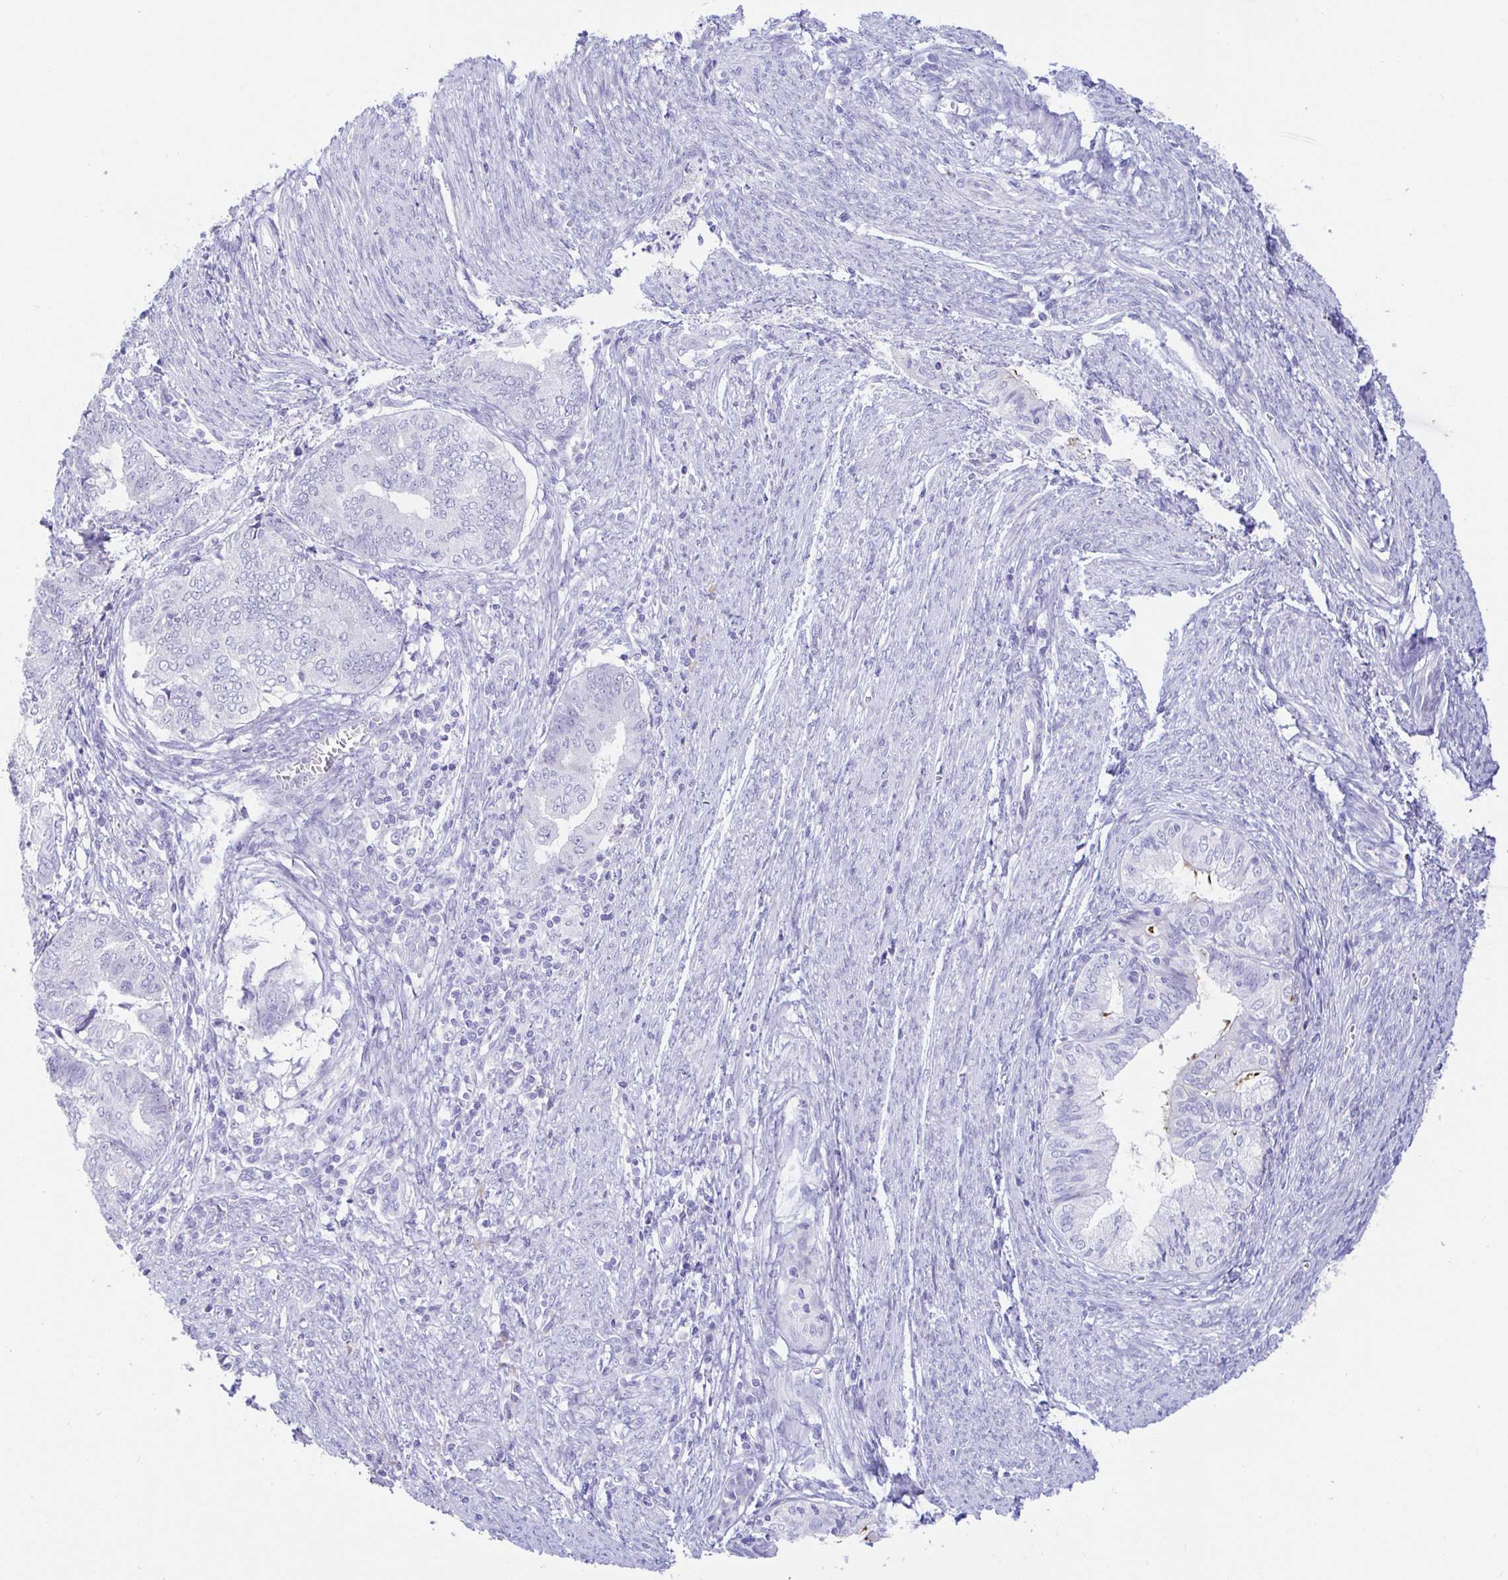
{"staining": {"intensity": "negative", "quantity": "none", "location": "none"}, "tissue": "endometrial cancer", "cell_type": "Tumor cells", "image_type": "cancer", "snomed": [{"axis": "morphology", "description": "Adenocarcinoma, NOS"}, {"axis": "topography", "description": "Endometrium"}], "caption": "DAB immunohistochemical staining of endometrial cancer (adenocarcinoma) exhibits no significant expression in tumor cells.", "gene": "PINLYP", "patient": {"sex": "female", "age": 79}}